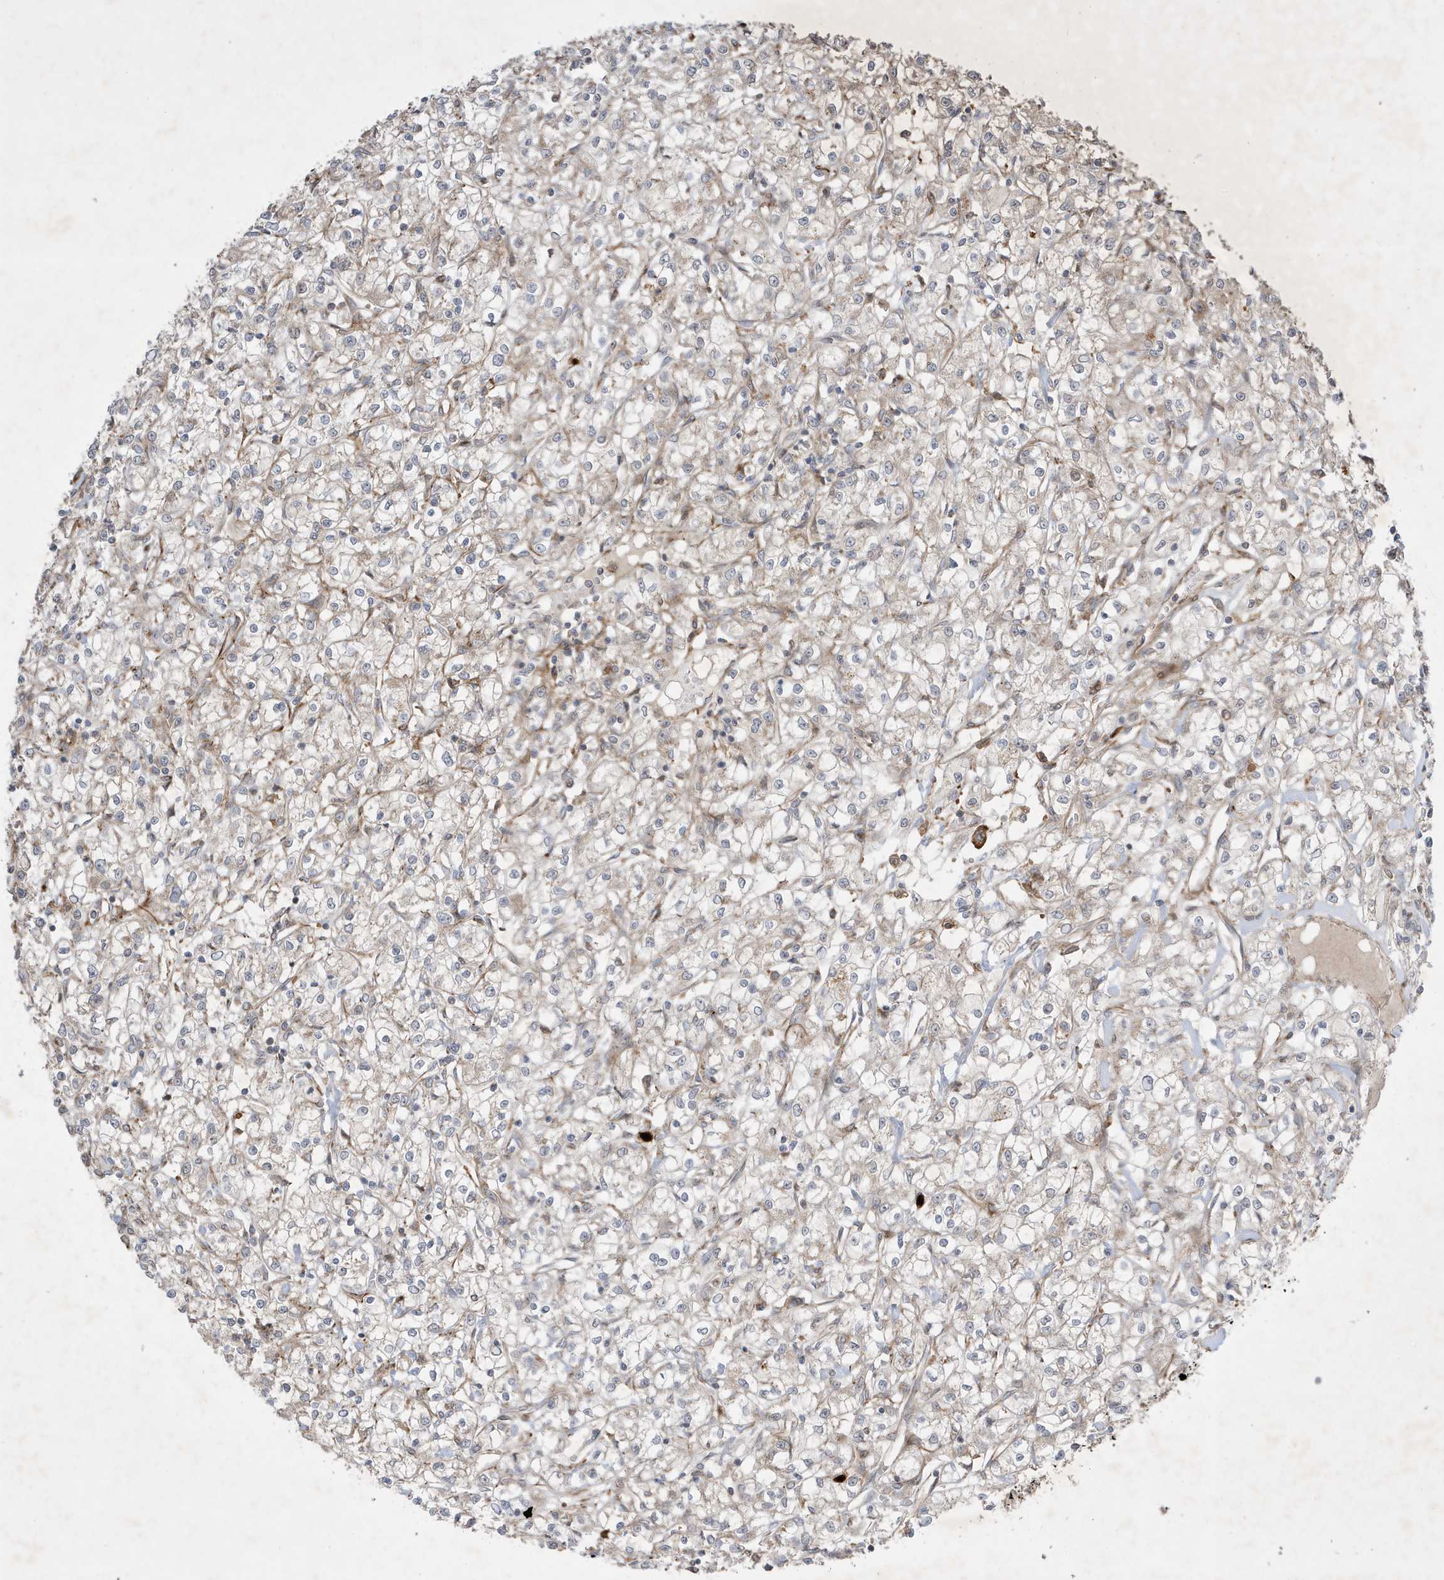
{"staining": {"intensity": "negative", "quantity": "none", "location": "none"}, "tissue": "renal cancer", "cell_type": "Tumor cells", "image_type": "cancer", "snomed": [{"axis": "morphology", "description": "Adenocarcinoma, NOS"}, {"axis": "topography", "description": "Kidney"}], "caption": "Immunohistochemistry (IHC) photomicrograph of neoplastic tissue: human renal cancer stained with DAB reveals no significant protein positivity in tumor cells. Nuclei are stained in blue.", "gene": "IFT57", "patient": {"sex": "female", "age": 59}}